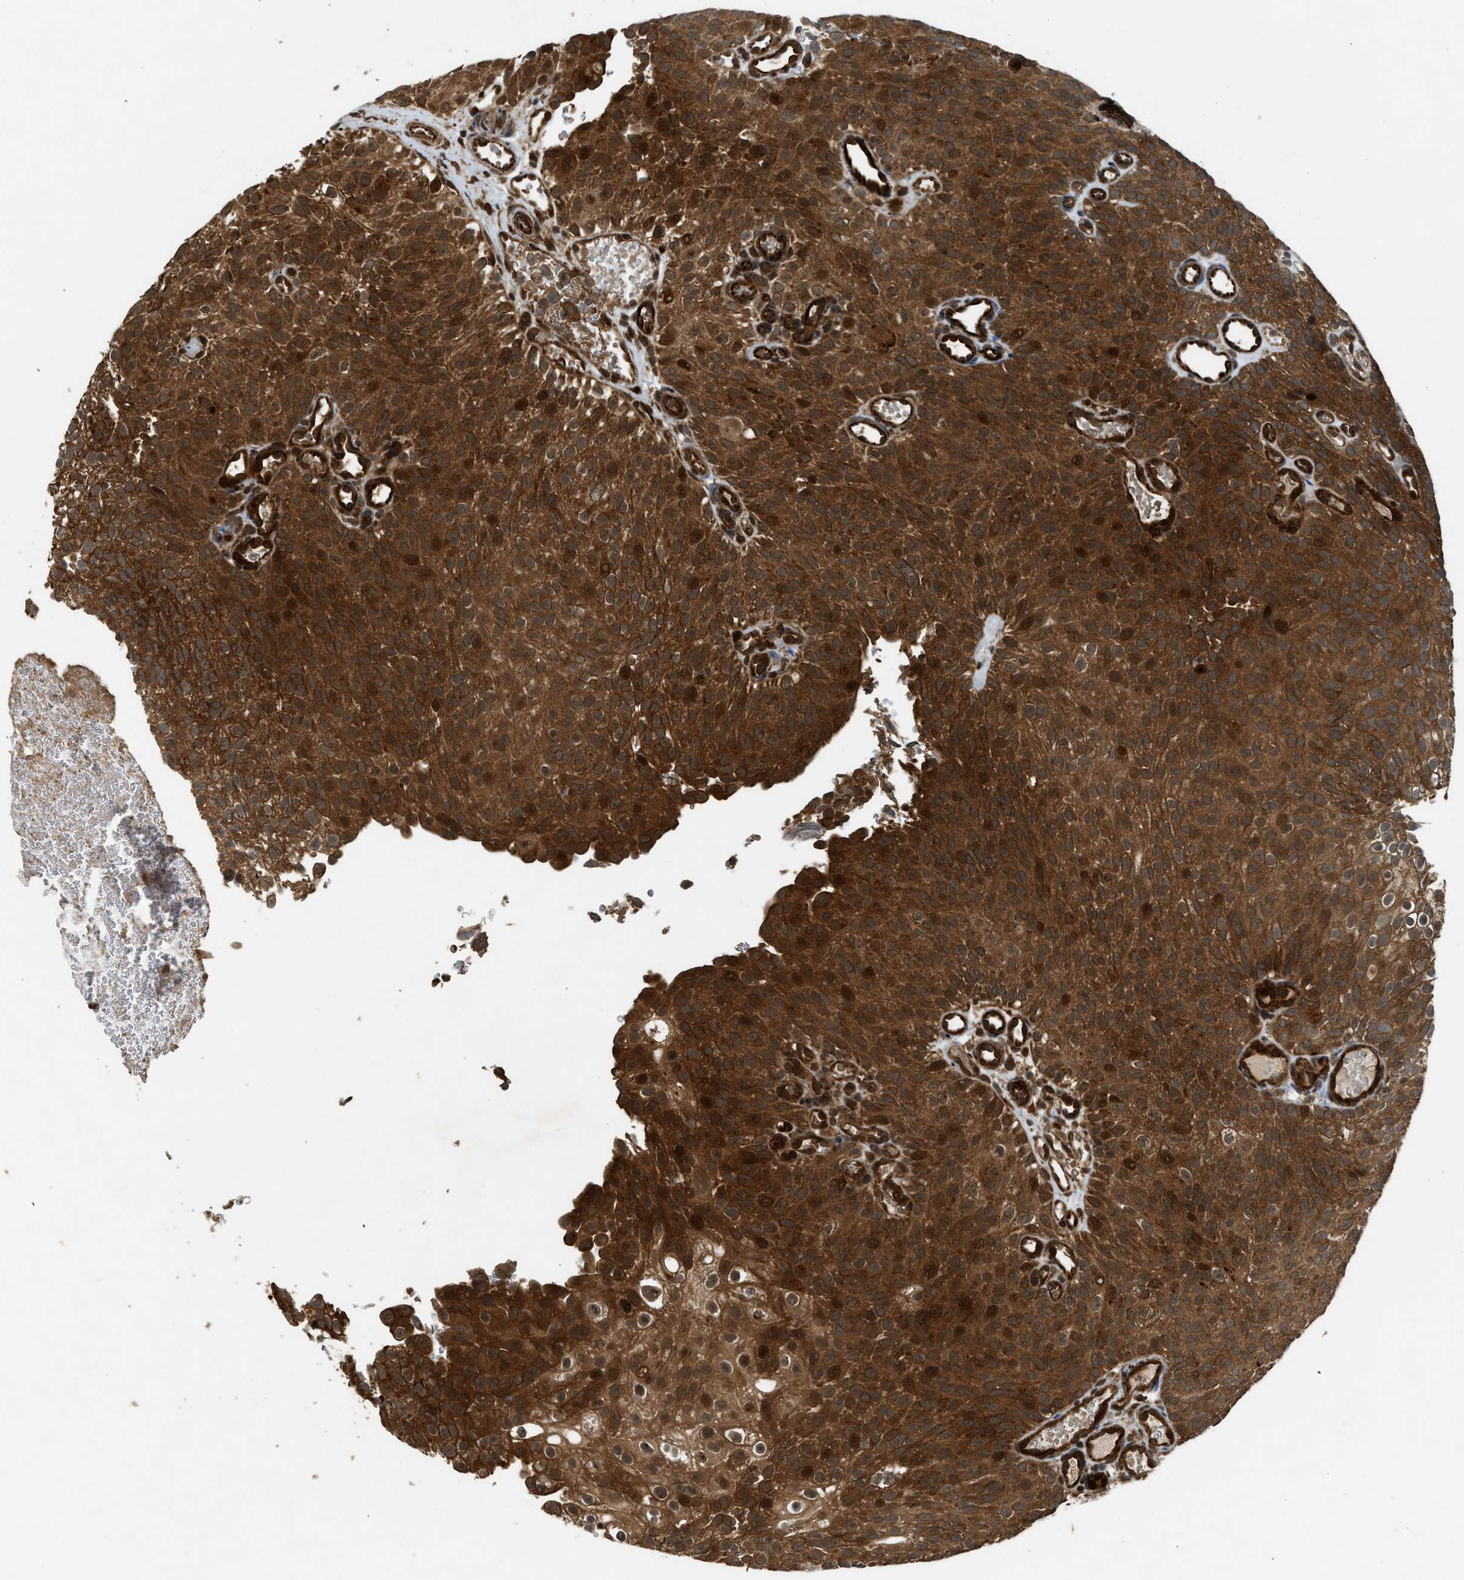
{"staining": {"intensity": "strong", "quantity": ">75%", "location": "cytoplasmic/membranous"}, "tissue": "urothelial cancer", "cell_type": "Tumor cells", "image_type": "cancer", "snomed": [{"axis": "morphology", "description": "Urothelial carcinoma, Low grade"}, {"axis": "topography", "description": "Urinary bladder"}], "caption": "The histopathology image demonstrates staining of low-grade urothelial carcinoma, revealing strong cytoplasmic/membranous protein staining (brown color) within tumor cells.", "gene": "TXNL1", "patient": {"sex": "male", "age": 78}}